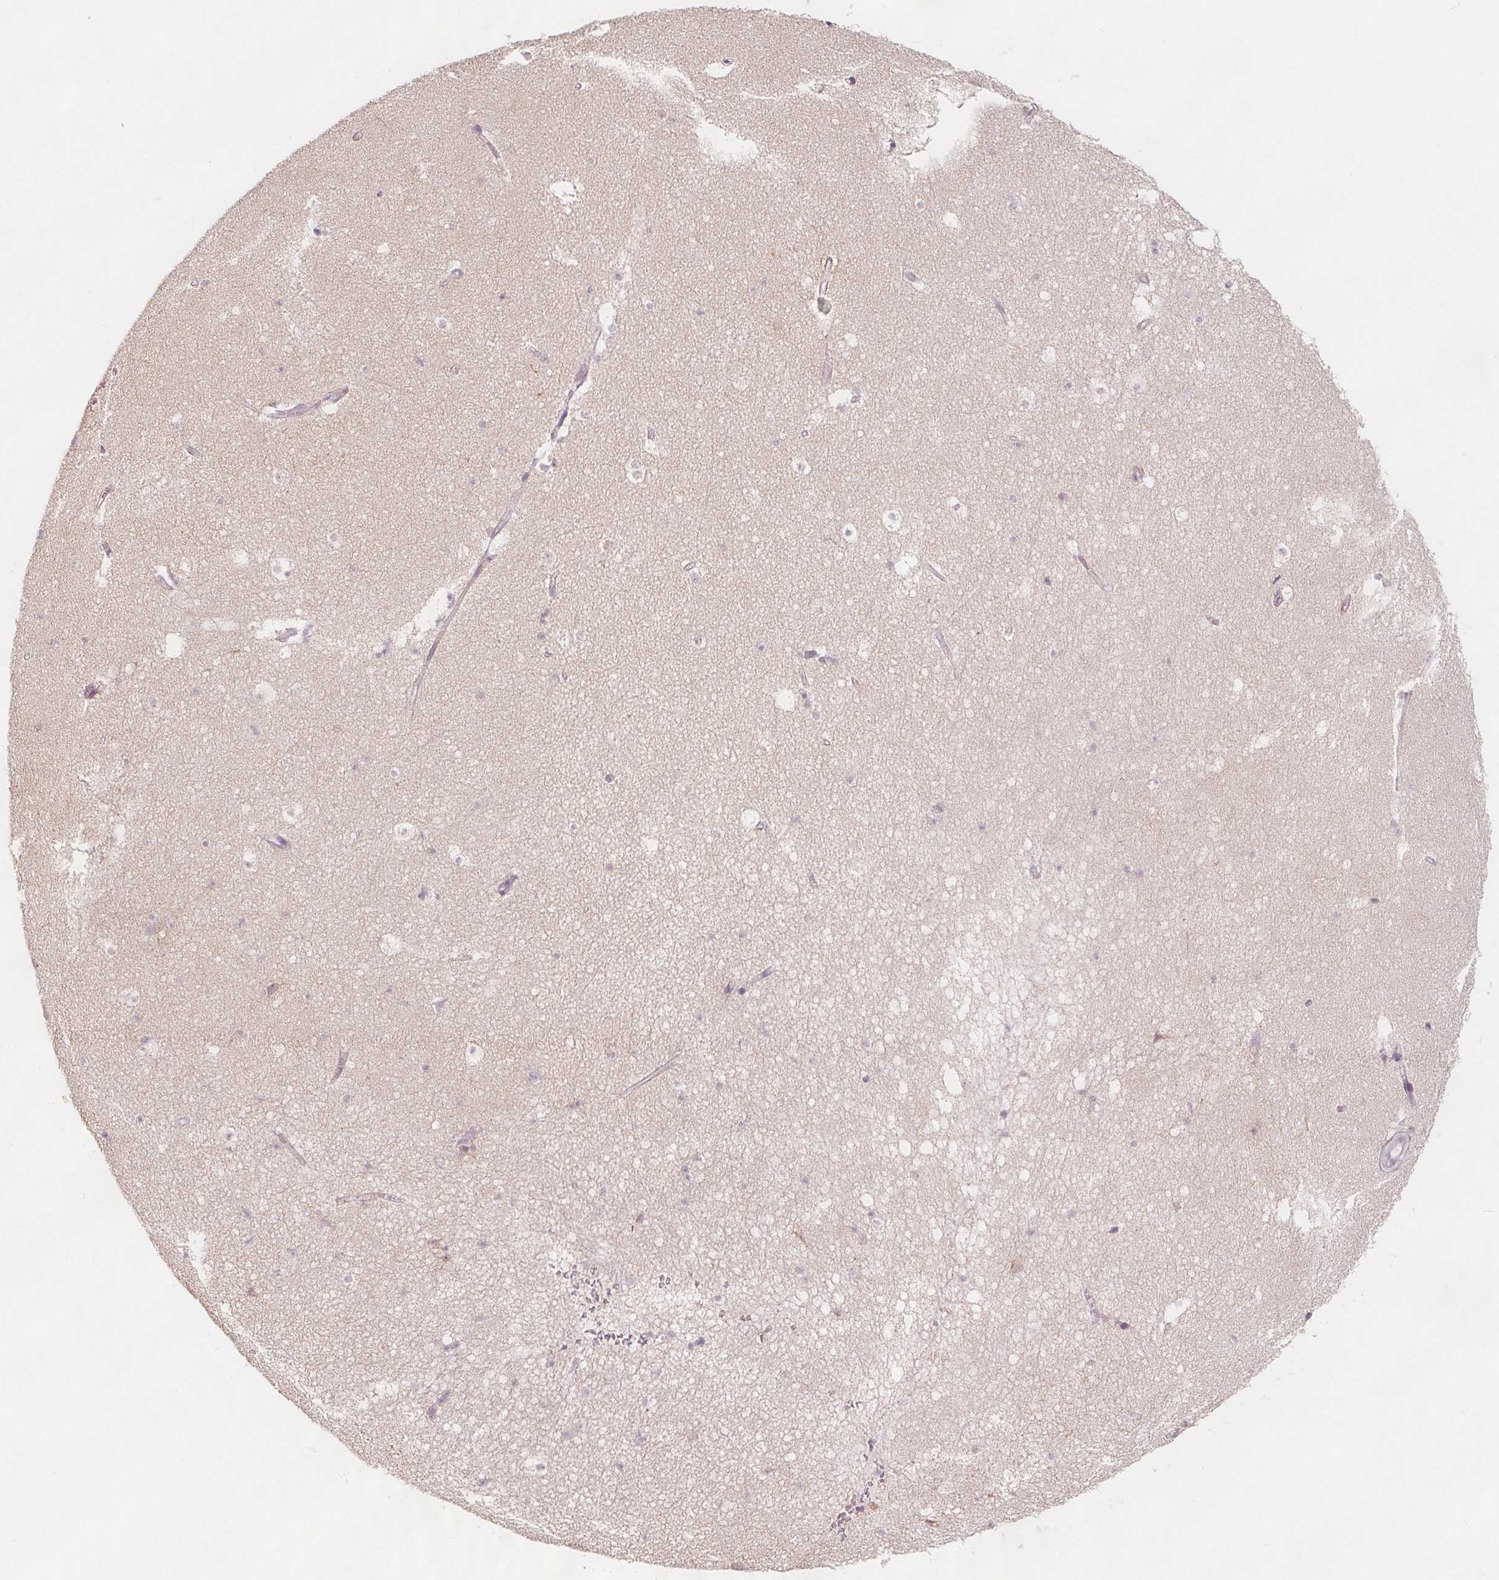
{"staining": {"intensity": "negative", "quantity": "none", "location": "none"}, "tissue": "hippocampus", "cell_type": "Glial cells", "image_type": "normal", "snomed": [{"axis": "morphology", "description": "Normal tissue, NOS"}, {"axis": "topography", "description": "Hippocampus"}], "caption": "DAB (3,3'-diaminobenzidine) immunohistochemical staining of normal hippocampus reveals no significant staining in glial cells.", "gene": "C1orf167", "patient": {"sex": "male", "age": 26}}